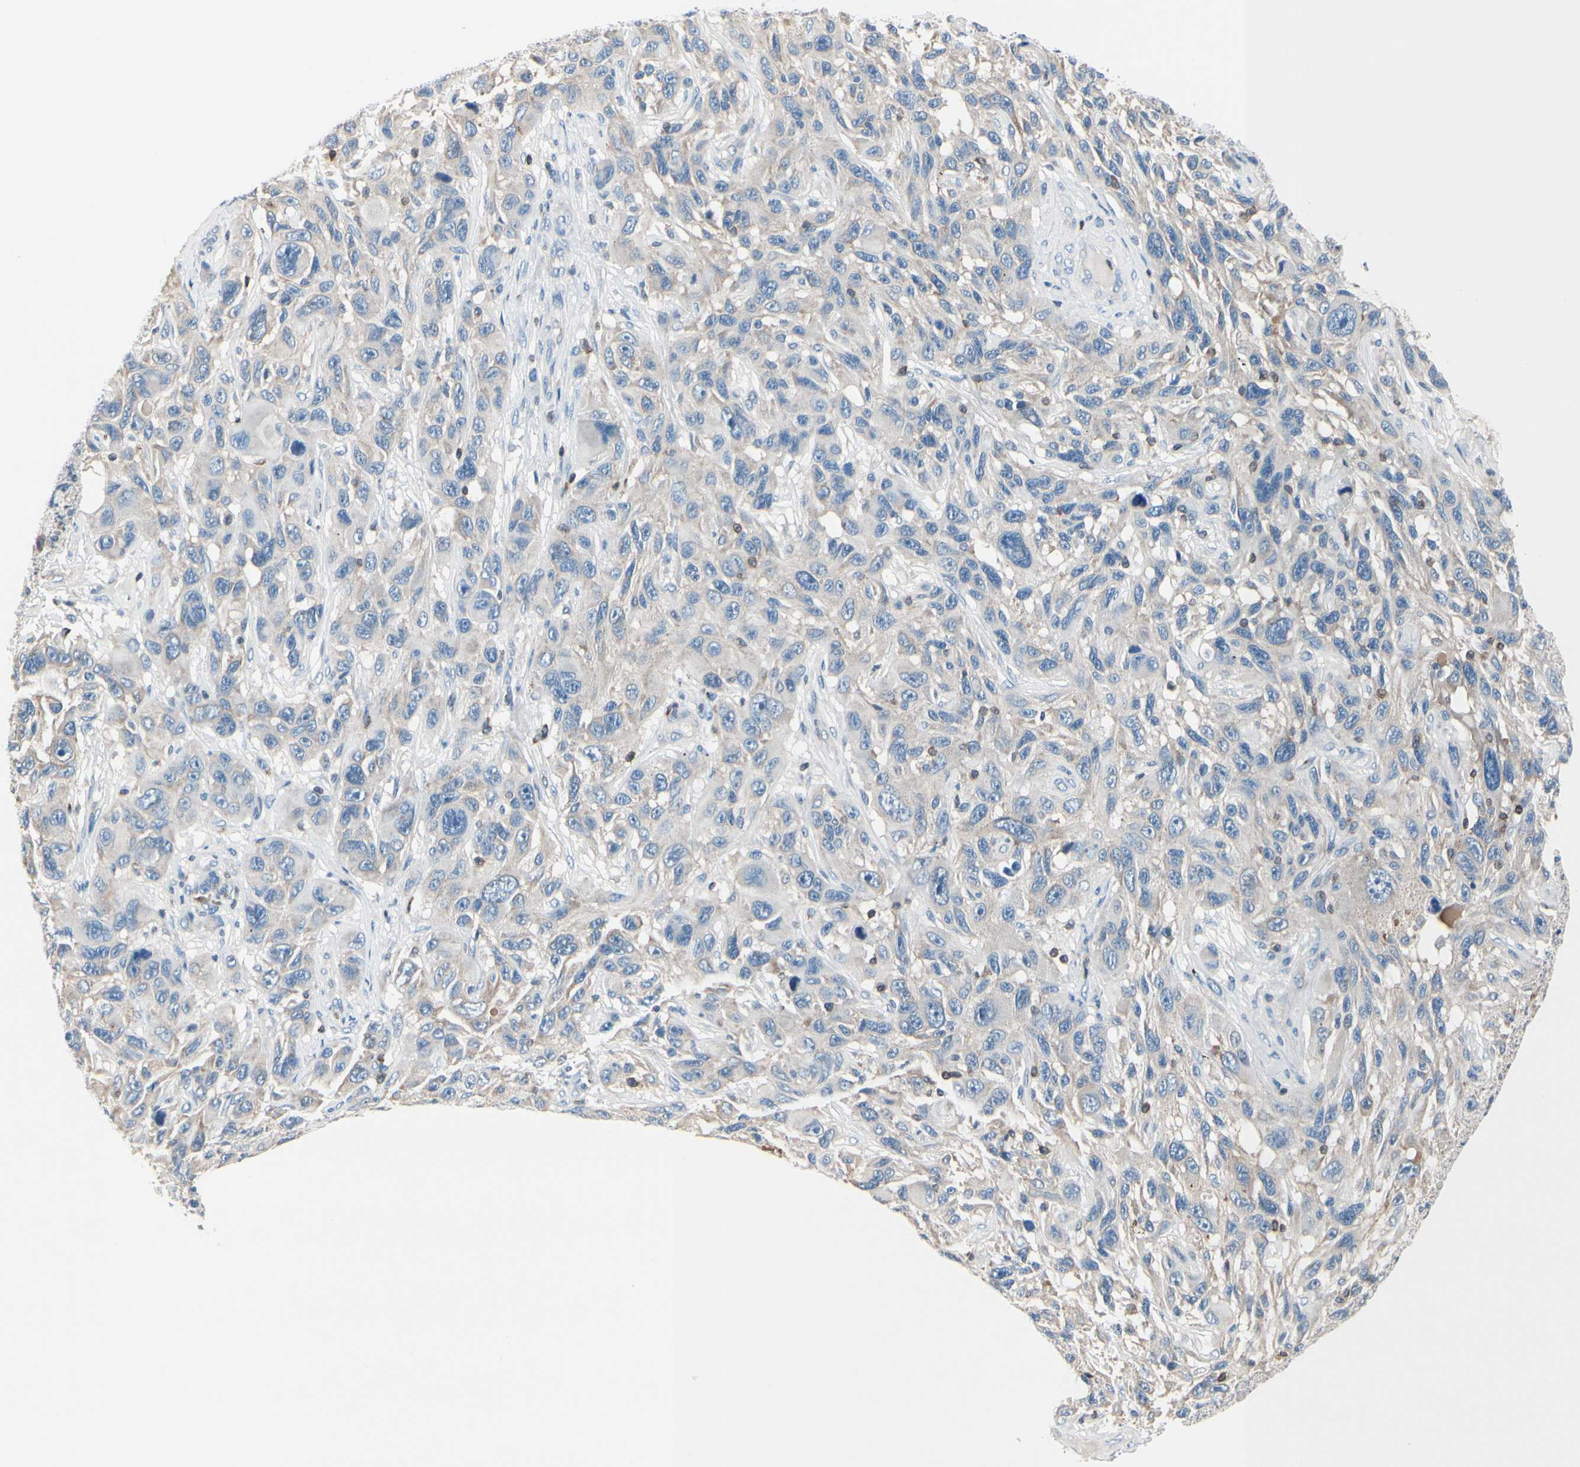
{"staining": {"intensity": "negative", "quantity": "none", "location": "none"}, "tissue": "melanoma", "cell_type": "Tumor cells", "image_type": "cancer", "snomed": [{"axis": "morphology", "description": "Malignant melanoma, NOS"}, {"axis": "topography", "description": "Skin"}], "caption": "DAB (3,3'-diaminobenzidine) immunohistochemical staining of human melanoma exhibits no significant positivity in tumor cells.", "gene": "SLC9A3R1", "patient": {"sex": "male", "age": 53}}